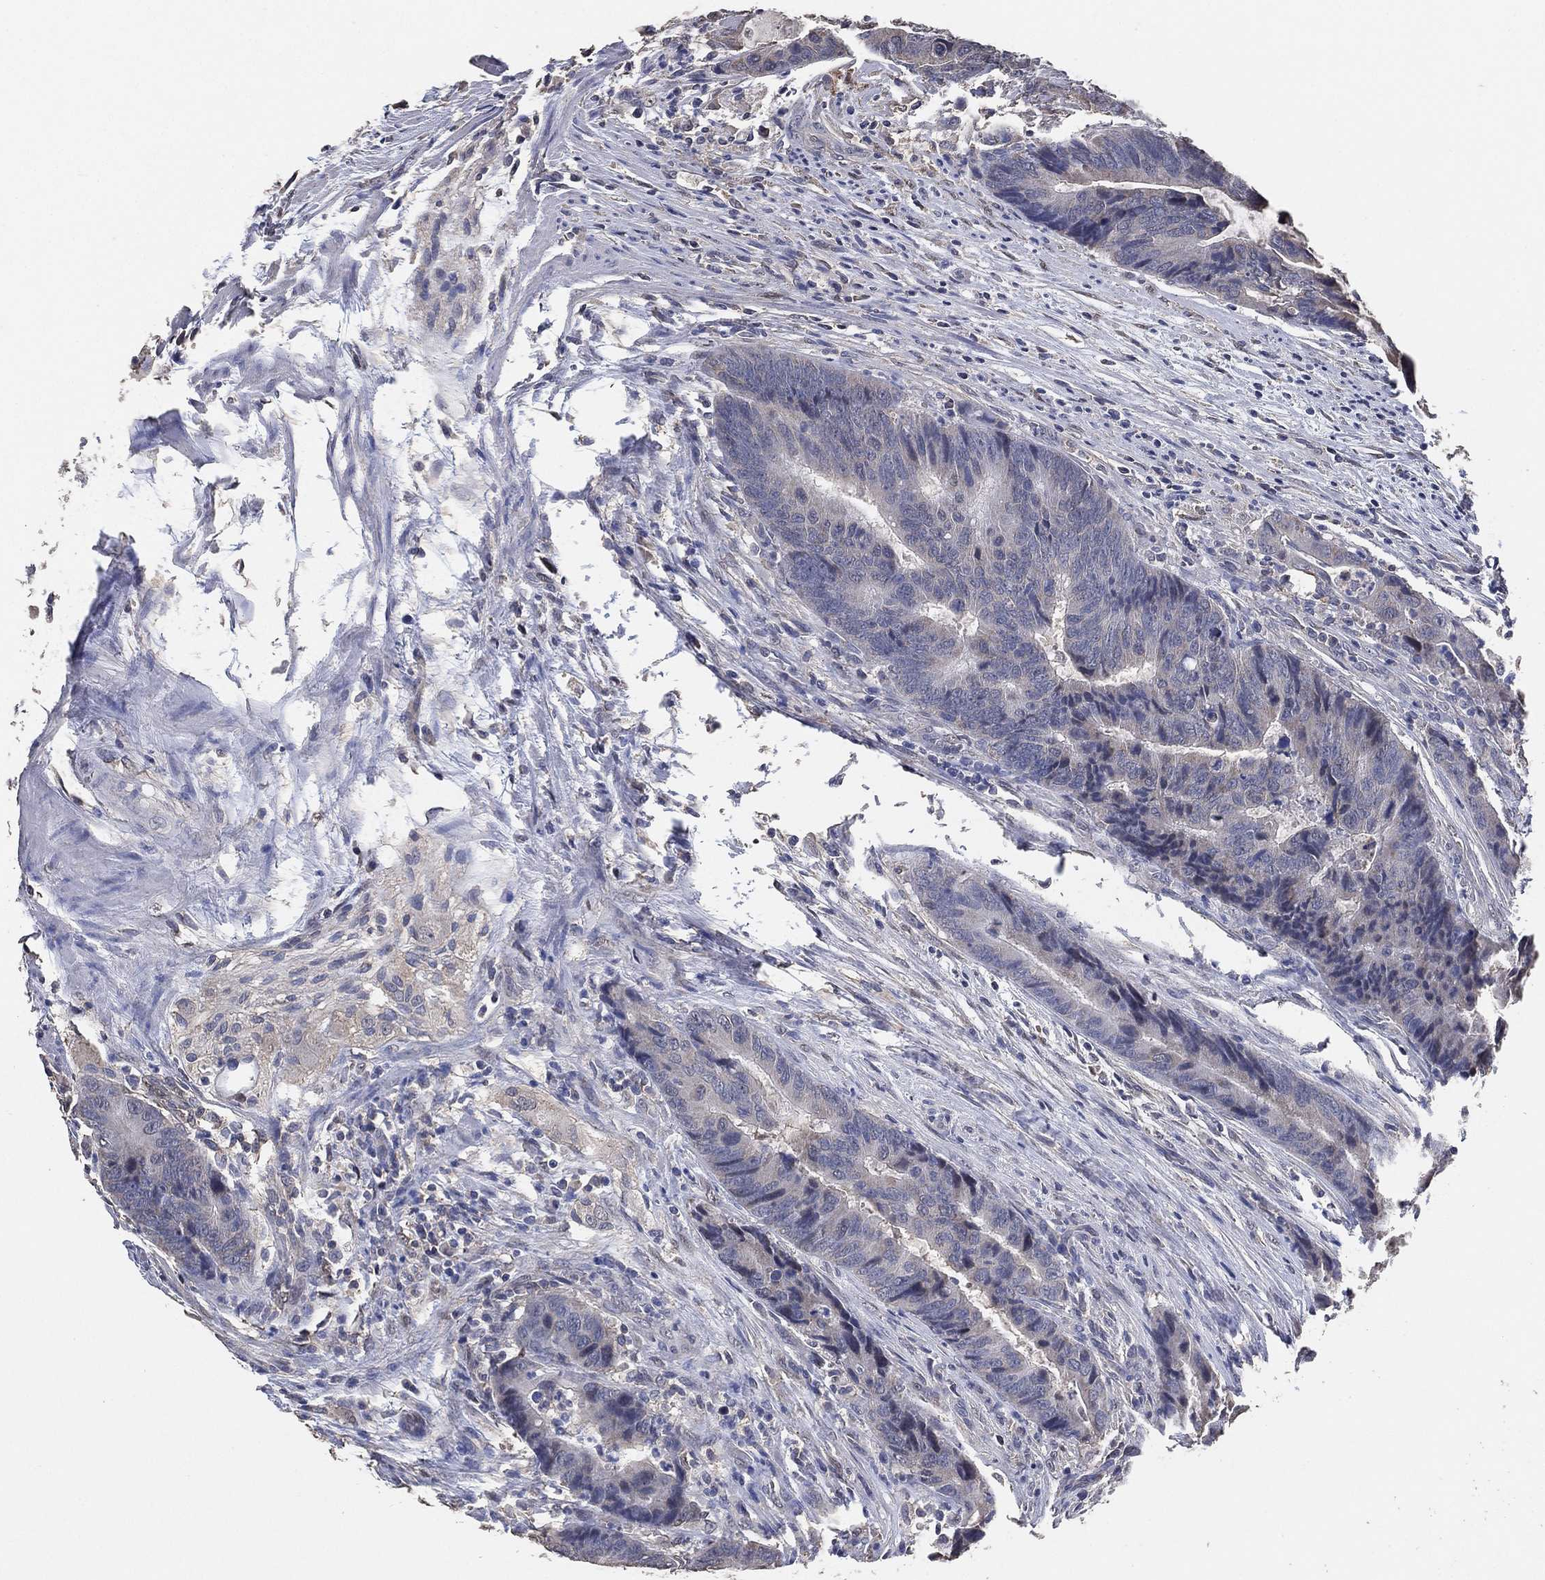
{"staining": {"intensity": "negative", "quantity": "none", "location": "none"}, "tissue": "colorectal cancer", "cell_type": "Tumor cells", "image_type": "cancer", "snomed": [{"axis": "morphology", "description": "Adenocarcinoma, NOS"}, {"axis": "topography", "description": "Colon"}], "caption": "Human colorectal cancer (adenocarcinoma) stained for a protein using immunohistochemistry exhibits no positivity in tumor cells.", "gene": "KLK5", "patient": {"sex": "female", "age": 56}}